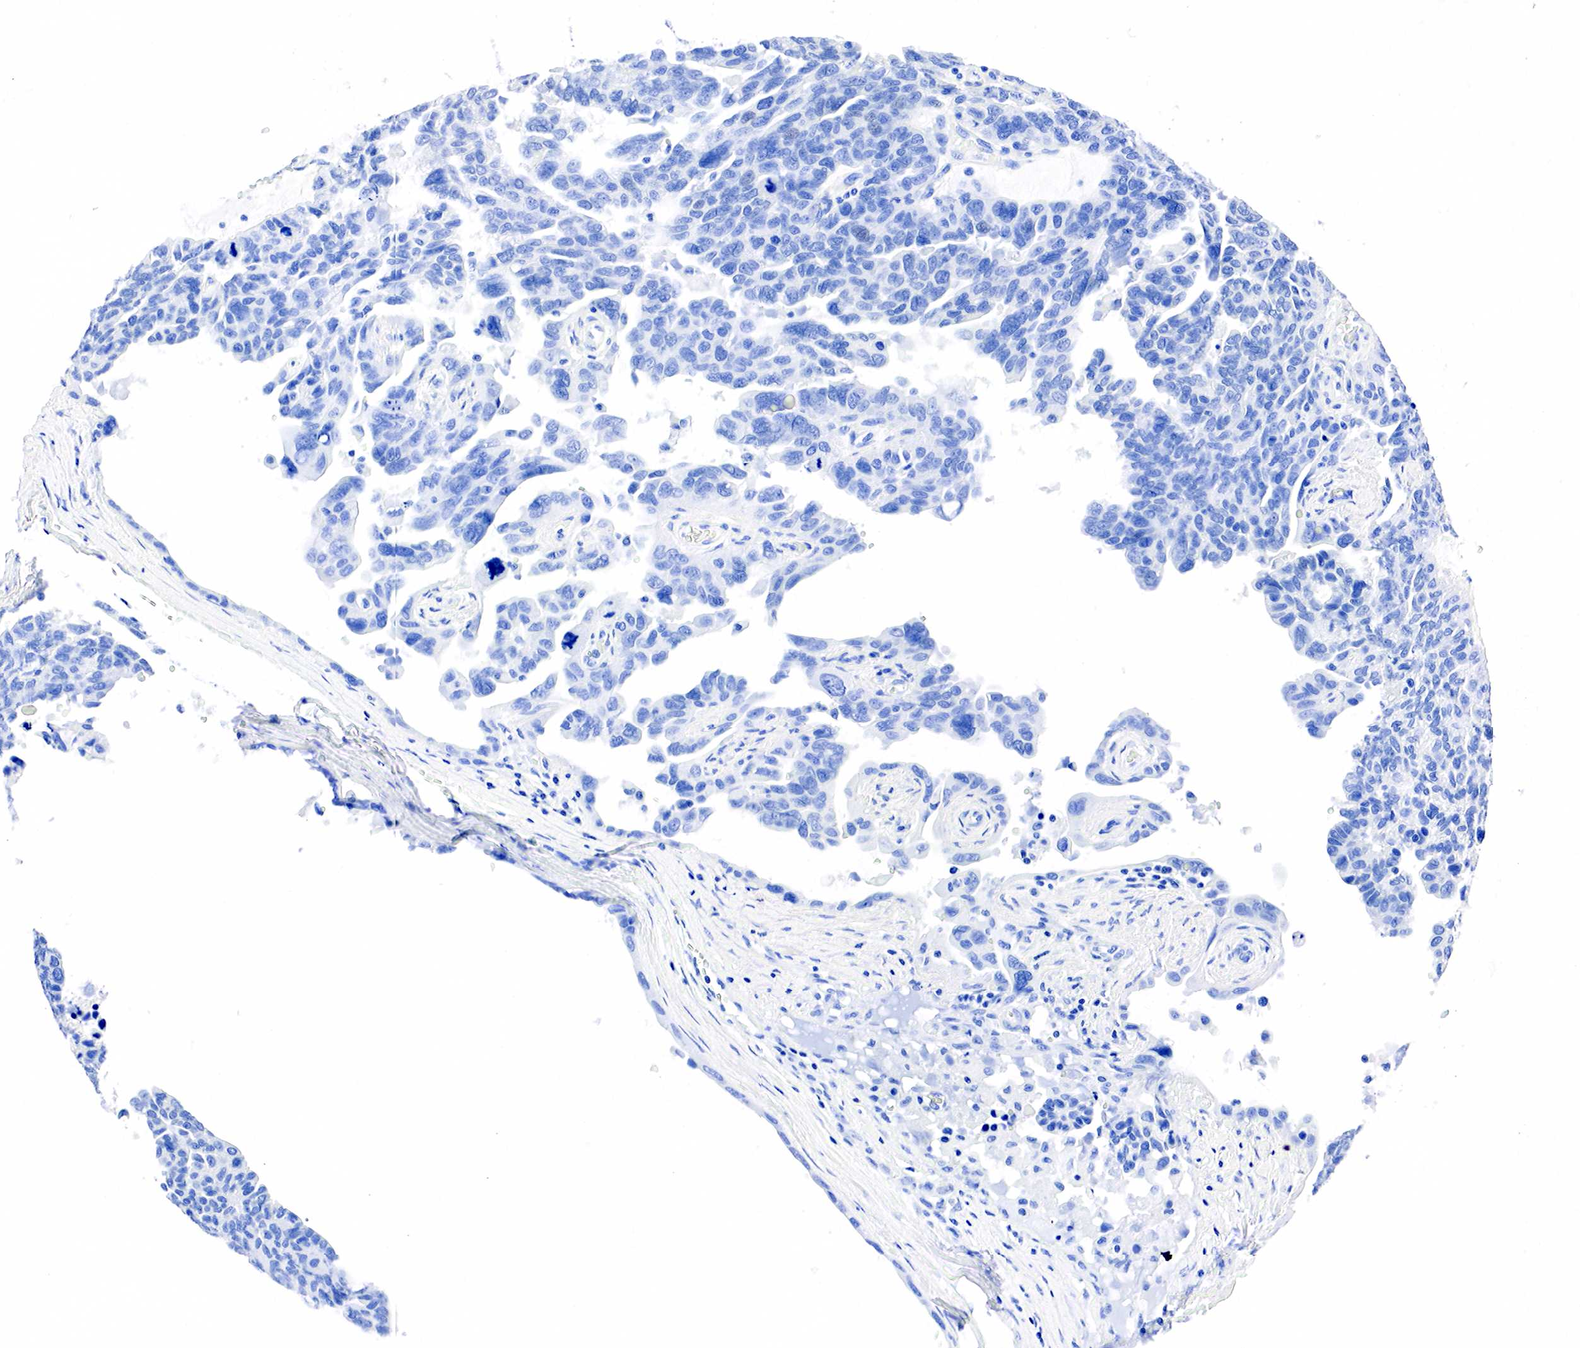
{"staining": {"intensity": "negative", "quantity": "none", "location": "none"}, "tissue": "ovarian cancer", "cell_type": "Tumor cells", "image_type": "cancer", "snomed": [{"axis": "morphology", "description": "Cystadenocarcinoma, serous, NOS"}, {"axis": "topography", "description": "Ovary"}], "caption": "Micrograph shows no significant protein expression in tumor cells of ovarian cancer. The staining is performed using DAB (3,3'-diaminobenzidine) brown chromogen with nuclei counter-stained in using hematoxylin.", "gene": "PTH", "patient": {"sex": "female", "age": 64}}